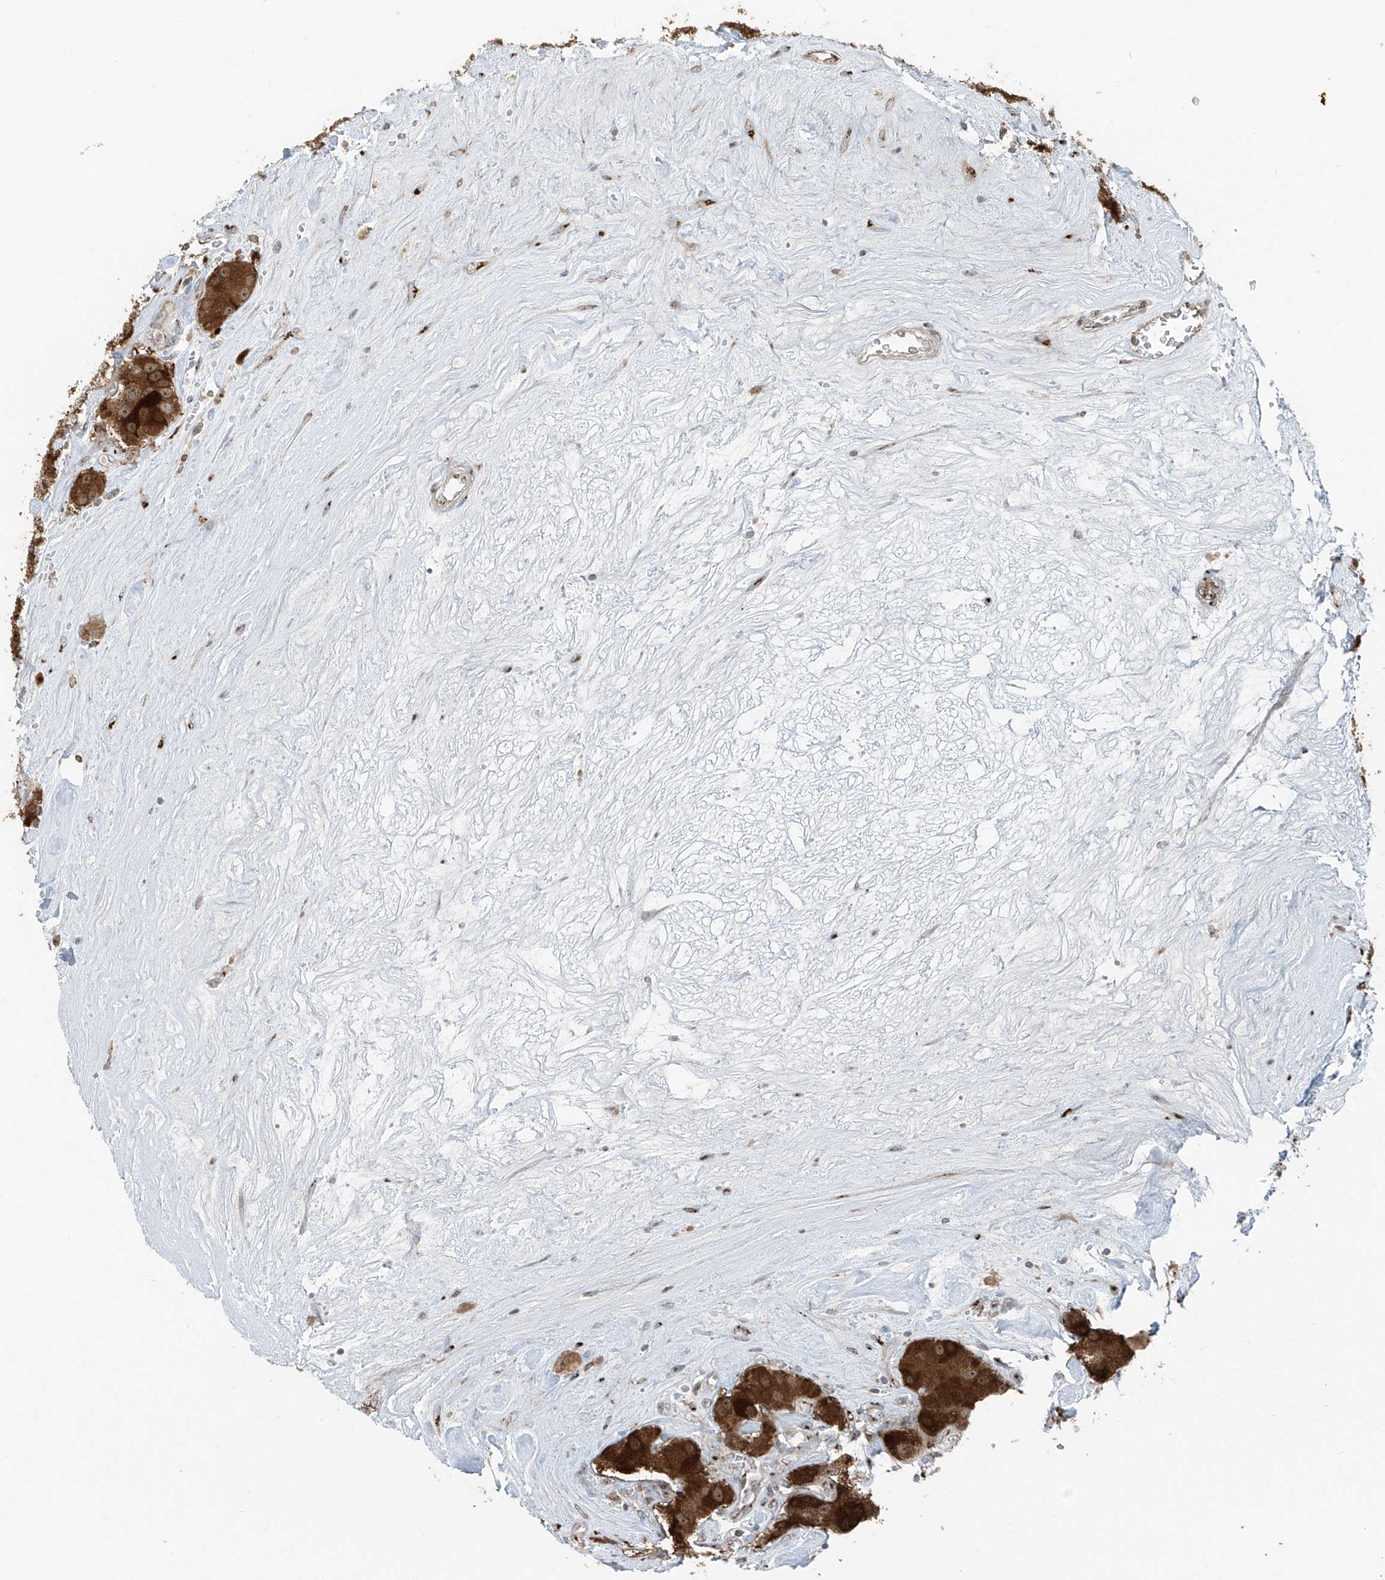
{"staining": {"intensity": "strong", "quantity": ">75%", "location": "cytoplasmic/membranous"}, "tissue": "carcinoid", "cell_type": "Tumor cells", "image_type": "cancer", "snomed": [{"axis": "morphology", "description": "Carcinoid, malignant, NOS"}, {"axis": "topography", "description": "Pancreas"}], "caption": "A high amount of strong cytoplasmic/membranous expression is appreciated in about >75% of tumor cells in carcinoid tissue.", "gene": "ERLEC1", "patient": {"sex": "male", "age": 41}}